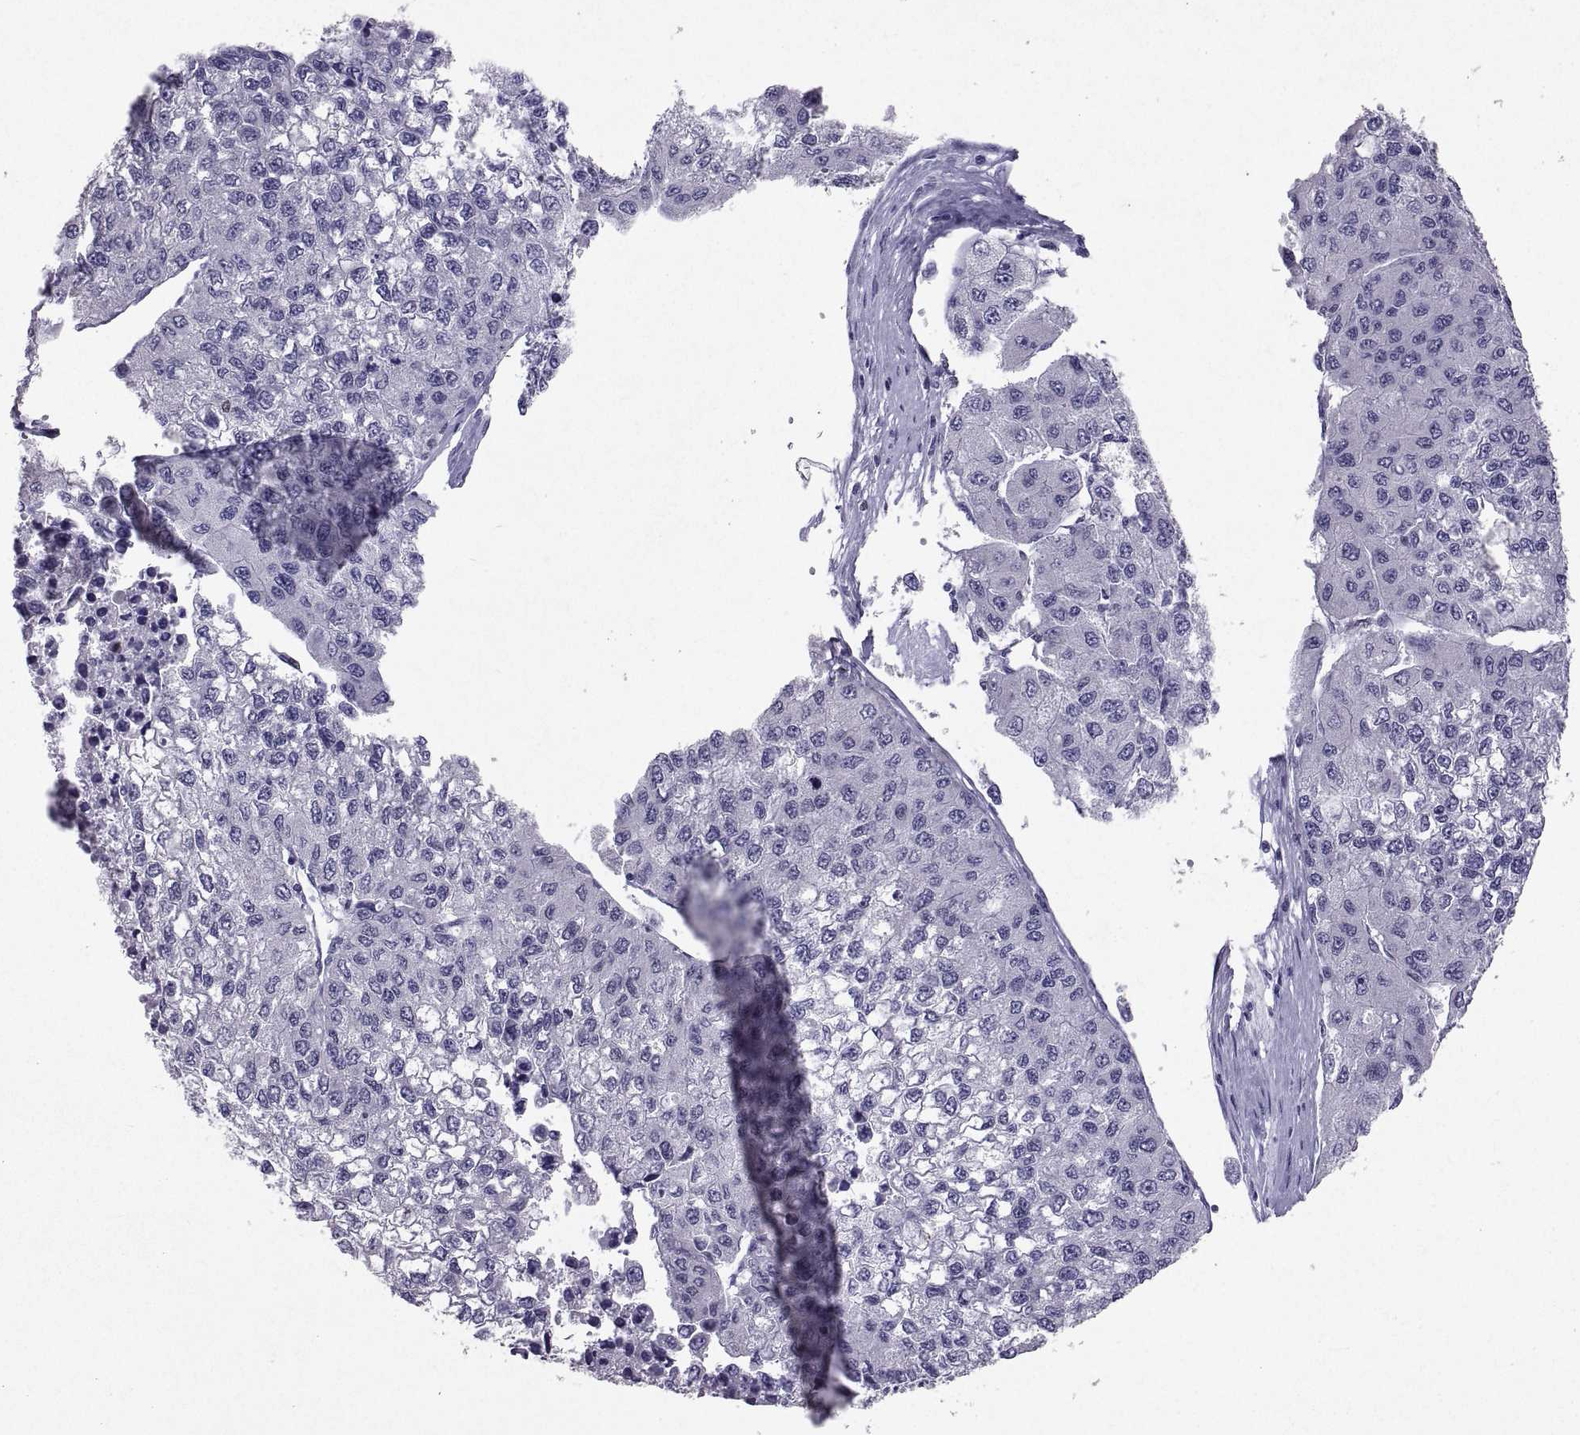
{"staining": {"intensity": "negative", "quantity": "none", "location": "none"}, "tissue": "liver cancer", "cell_type": "Tumor cells", "image_type": "cancer", "snomed": [{"axis": "morphology", "description": "Carcinoma, Hepatocellular, NOS"}, {"axis": "topography", "description": "Liver"}], "caption": "There is no significant expression in tumor cells of liver hepatocellular carcinoma.", "gene": "SOX21", "patient": {"sex": "female", "age": 66}}